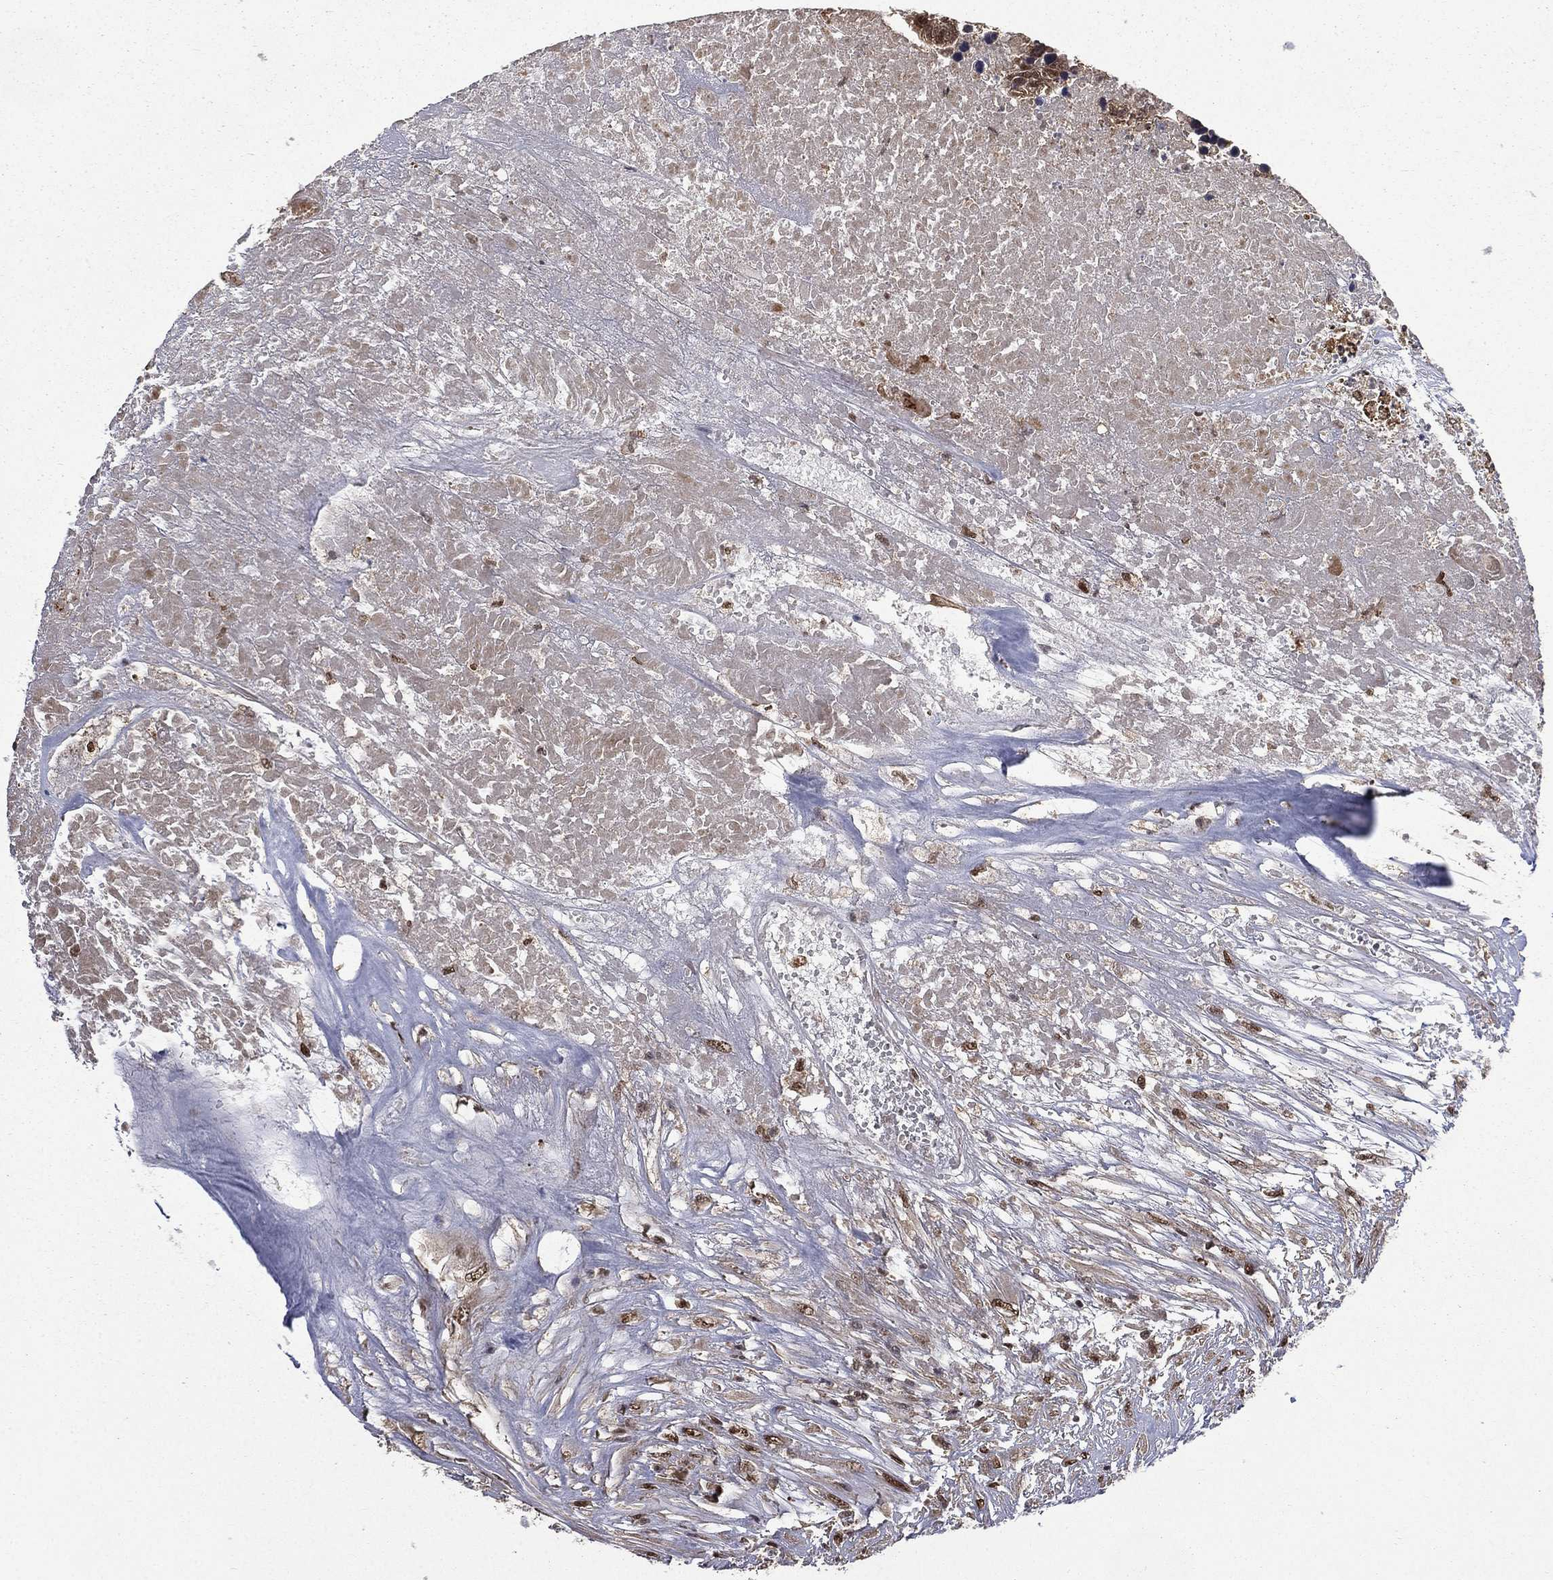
{"staining": {"intensity": "moderate", "quantity": "25%-75%", "location": "cytoplasmic/membranous,nuclear"}, "tissue": "colorectal cancer", "cell_type": "Tumor cells", "image_type": "cancer", "snomed": [{"axis": "morphology", "description": "Adenocarcinoma, NOS"}, {"axis": "topography", "description": "Colon"}], "caption": "A medium amount of moderate cytoplasmic/membranous and nuclear staining is seen in about 25%-75% of tumor cells in colorectal cancer tissue.", "gene": "JMJD6", "patient": {"sex": "female", "age": 48}}